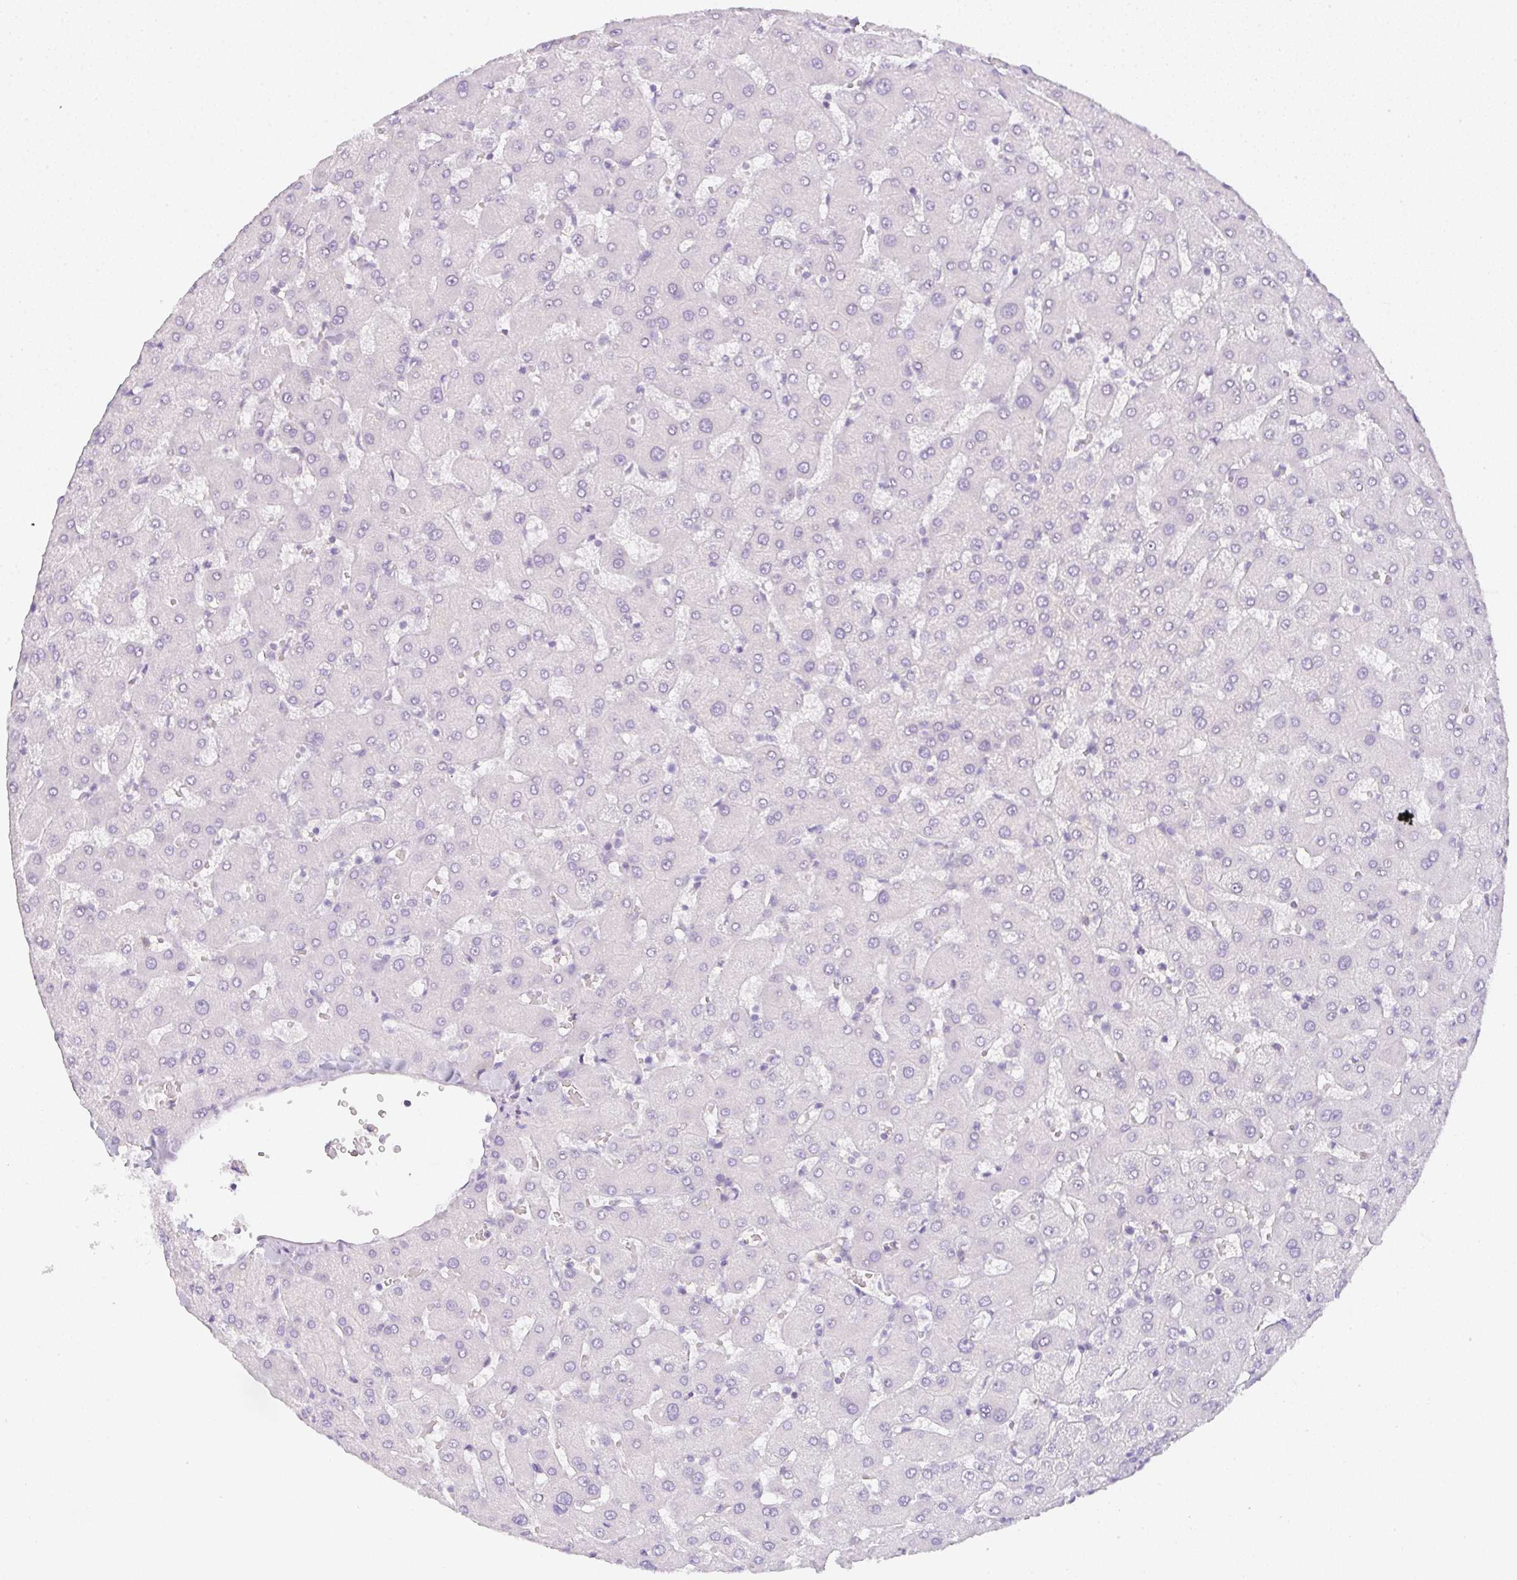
{"staining": {"intensity": "negative", "quantity": "none", "location": "none"}, "tissue": "liver", "cell_type": "Cholangiocytes", "image_type": "normal", "snomed": [{"axis": "morphology", "description": "Normal tissue, NOS"}, {"axis": "topography", "description": "Liver"}], "caption": "Immunohistochemical staining of normal human liver displays no significant positivity in cholangiocytes.", "gene": "LPAR4", "patient": {"sex": "female", "age": 63}}